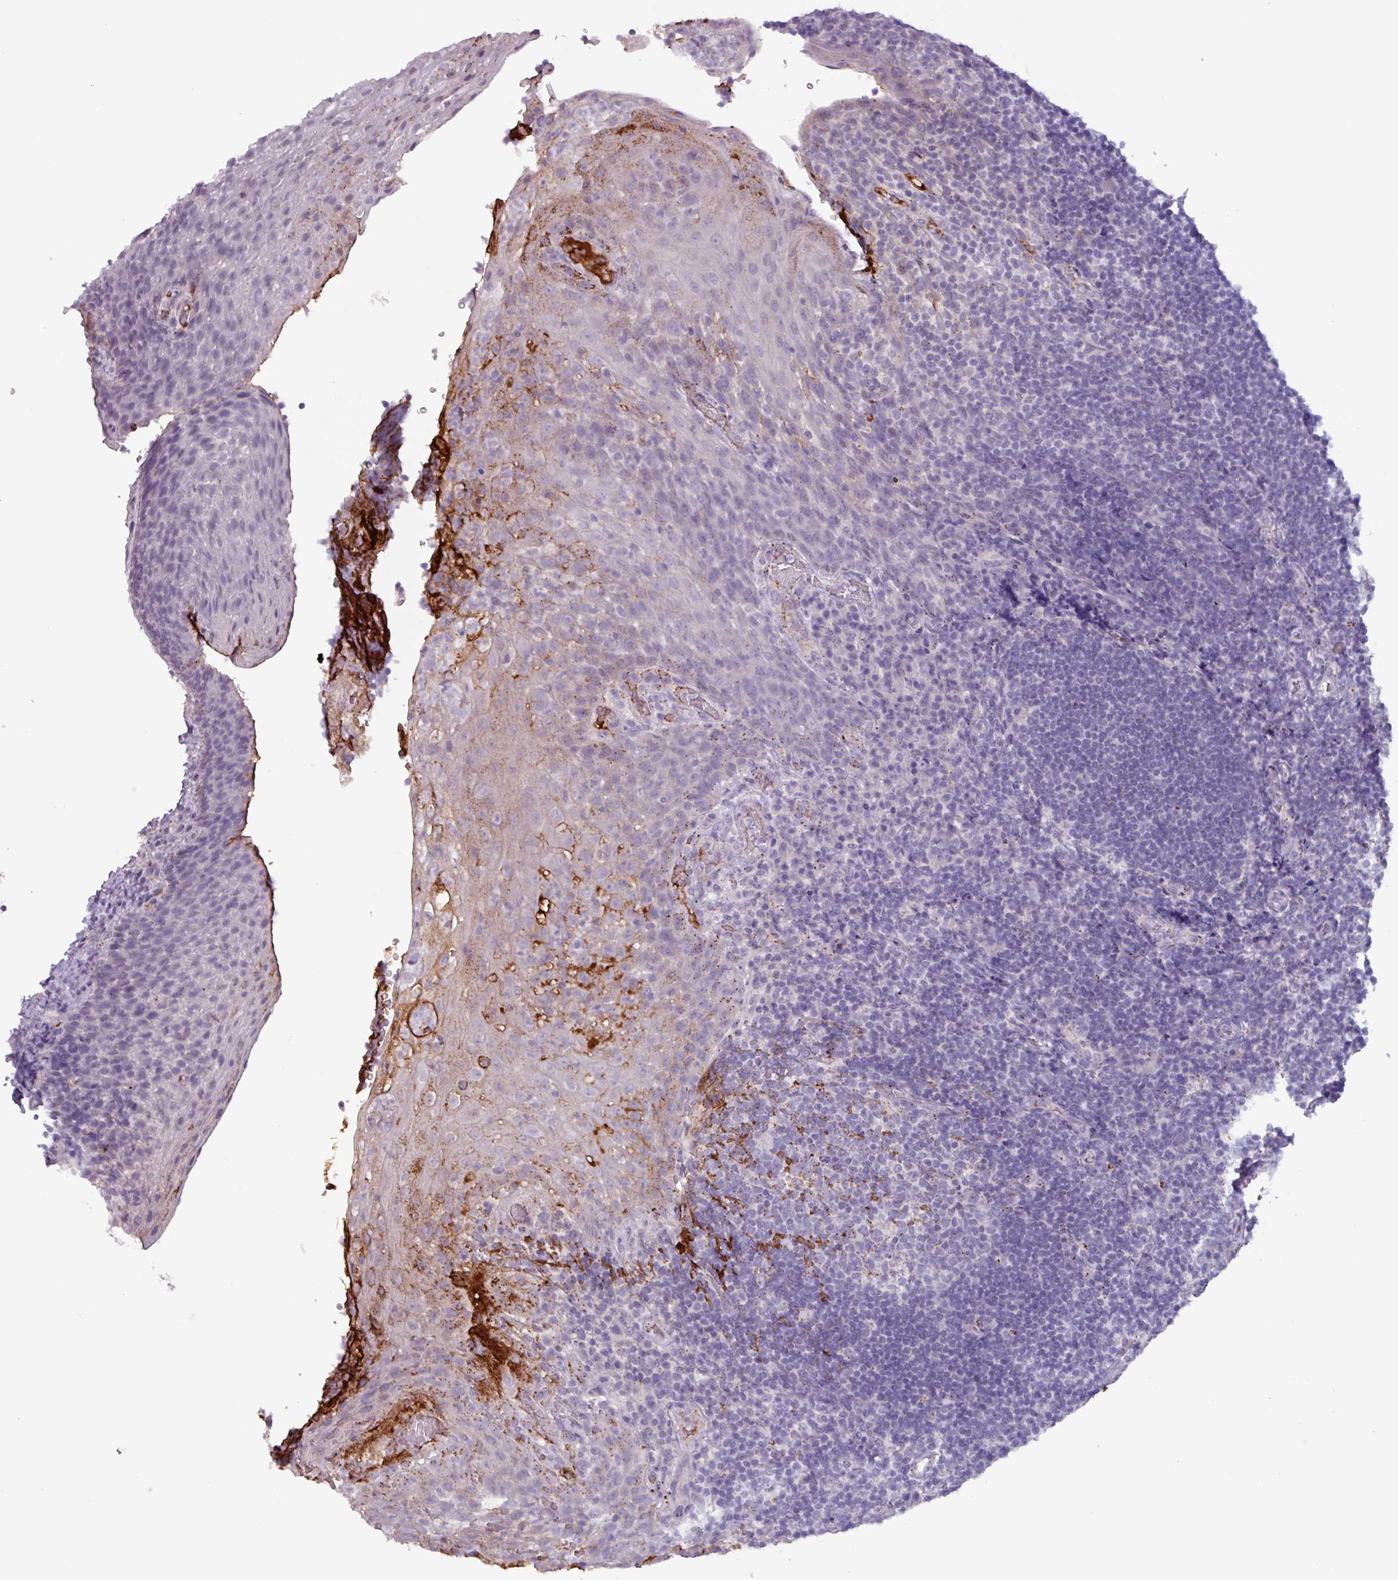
{"staining": {"intensity": "negative", "quantity": "none", "location": "none"}, "tissue": "tonsil", "cell_type": "Germinal center cells", "image_type": "normal", "snomed": [{"axis": "morphology", "description": "Normal tissue, NOS"}, {"axis": "topography", "description": "Tonsil"}], "caption": "An IHC photomicrograph of benign tonsil is shown. There is no staining in germinal center cells of tonsil. (Brightfield microscopy of DAB IHC at high magnification).", "gene": "PLIN2", "patient": {"sex": "male", "age": 17}}